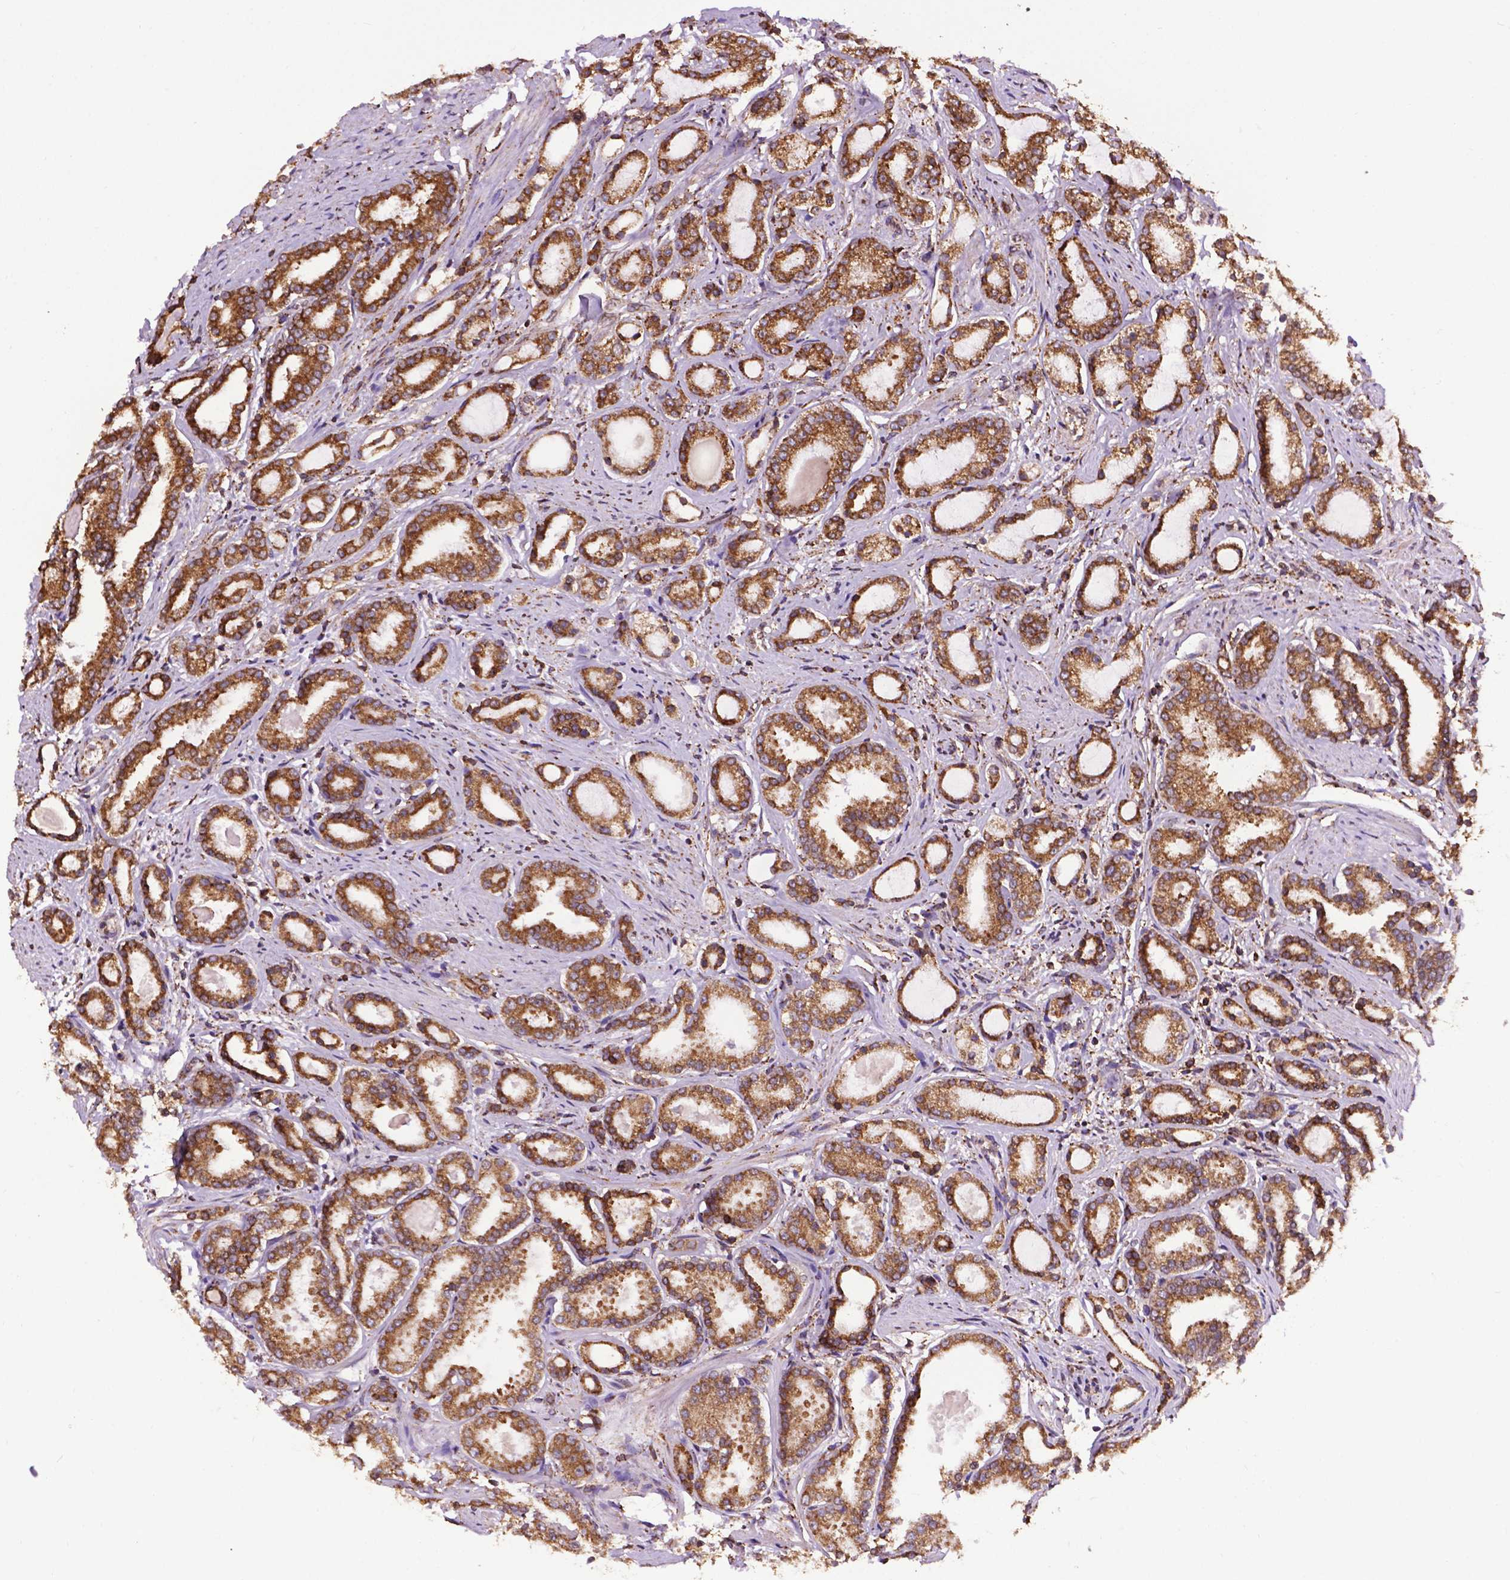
{"staining": {"intensity": "moderate", "quantity": ">75%", "location": "cytoplasmic/membranous"}, "tissue": "prostate cancer", "cell_type": "Tumor cells", "image_type": "cancer", "snomed": [{"axis": "morphology", "description": "Adenocarcinoma, High grade"}, {"axis": "topography", "description": "Prostate"}], "caption": "This photomicrograph shows immunohistochemistry staining of human prostate cancer, with medium moderate cytoplasmic/membranous expression in approximately >75% of tumor cells.", "gene": "GANAB", "patient": {"sex": "male", "age": 63}}